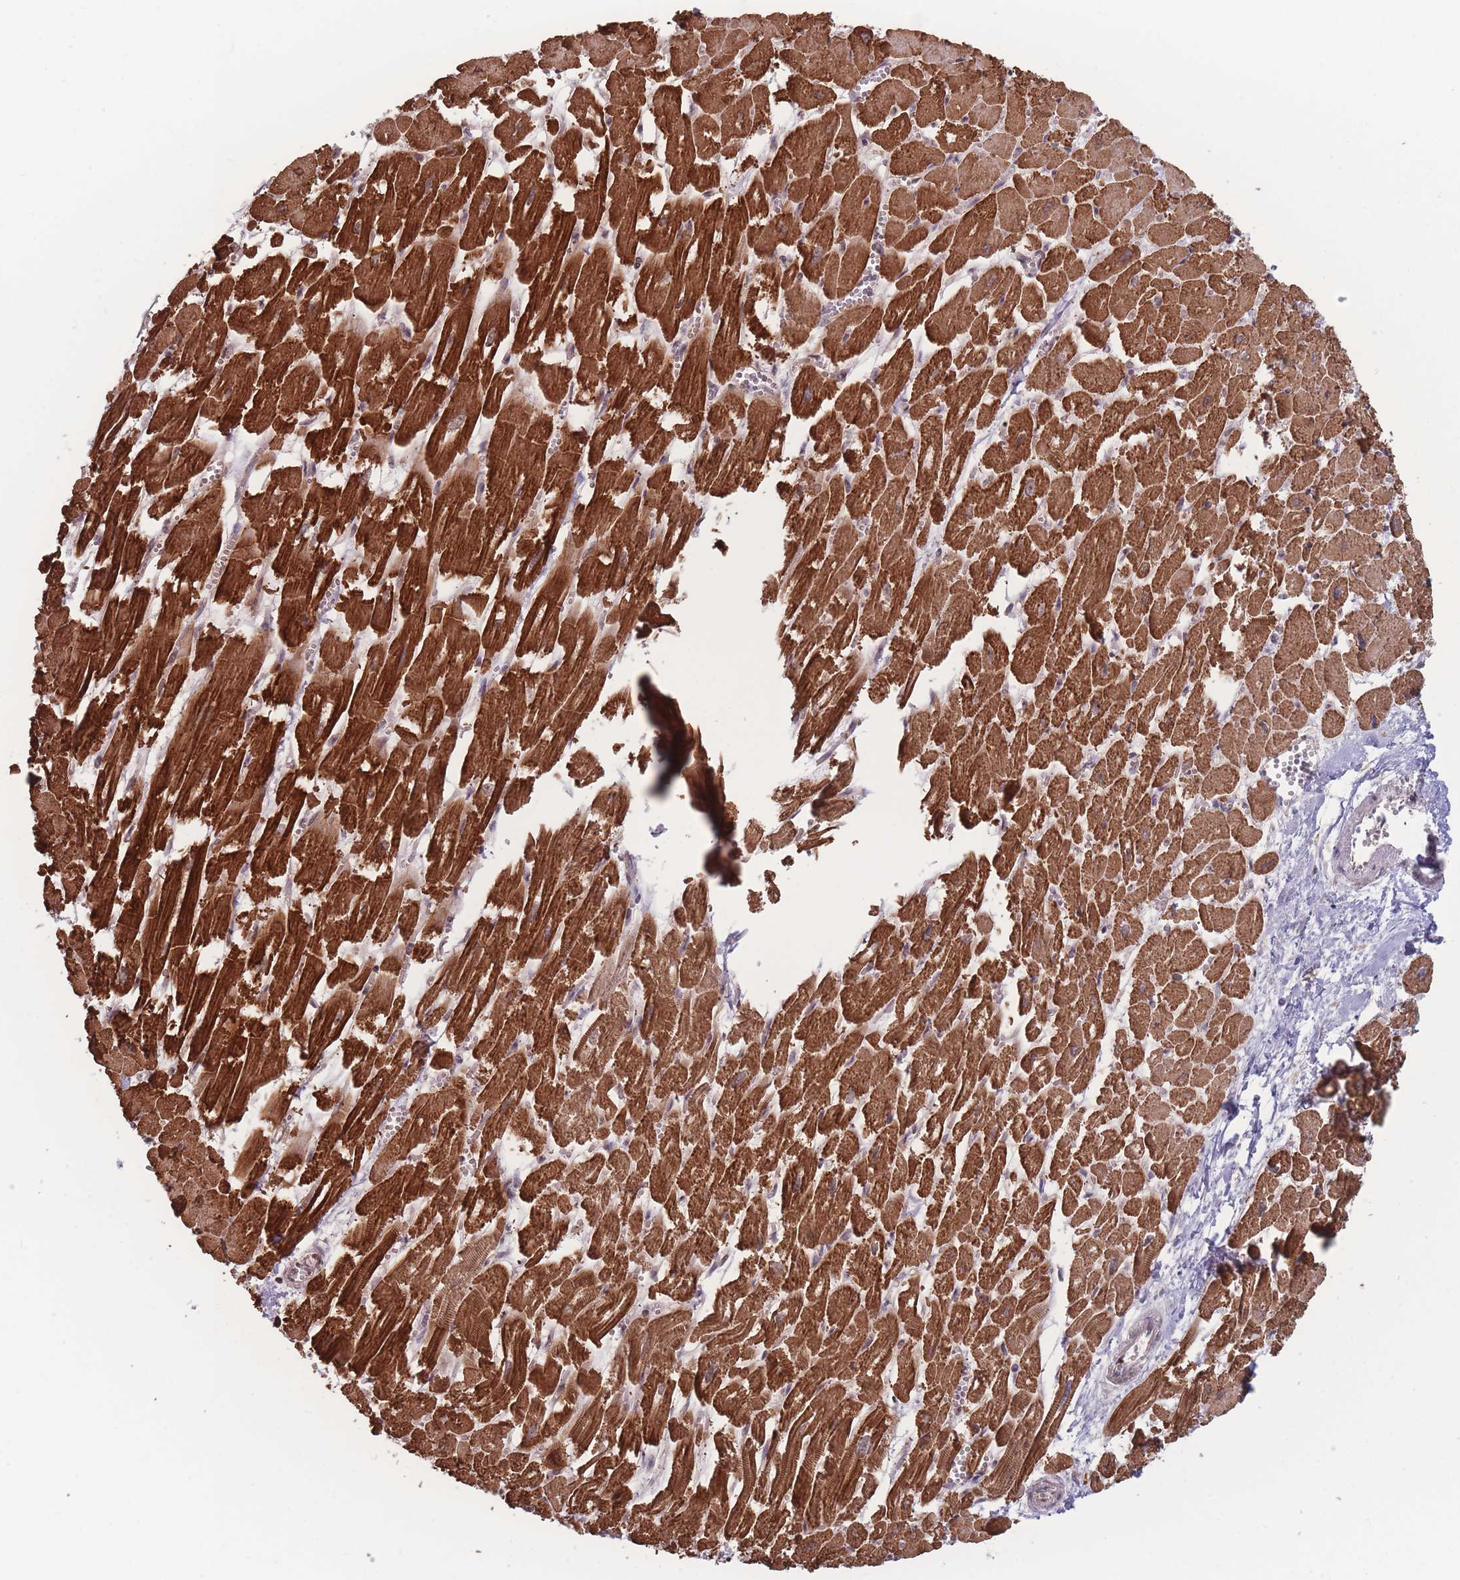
{"staining": {"intensity": "strong", "quantity": ">75%", "location": "cytoplasmic/membranous"}, "tissue": "heart muscle", "cell_type": "Cardiomyocytes", "image_type": "normal", "snomed": [{"axis": "morphology", "description": "Normal tissue, NOS"}, {"axis": "topography", "description": "Heart"}], "caption": "Immunohistochemistry histopathology image of normal heart muscle stained for a protein (brown), which shows high levels of strong cytoplasmic/membranous positivity in approximately >75% of cardiomyocytes.", "gene": "RPS18", "patient": {"sex": "male", "age": 54}}